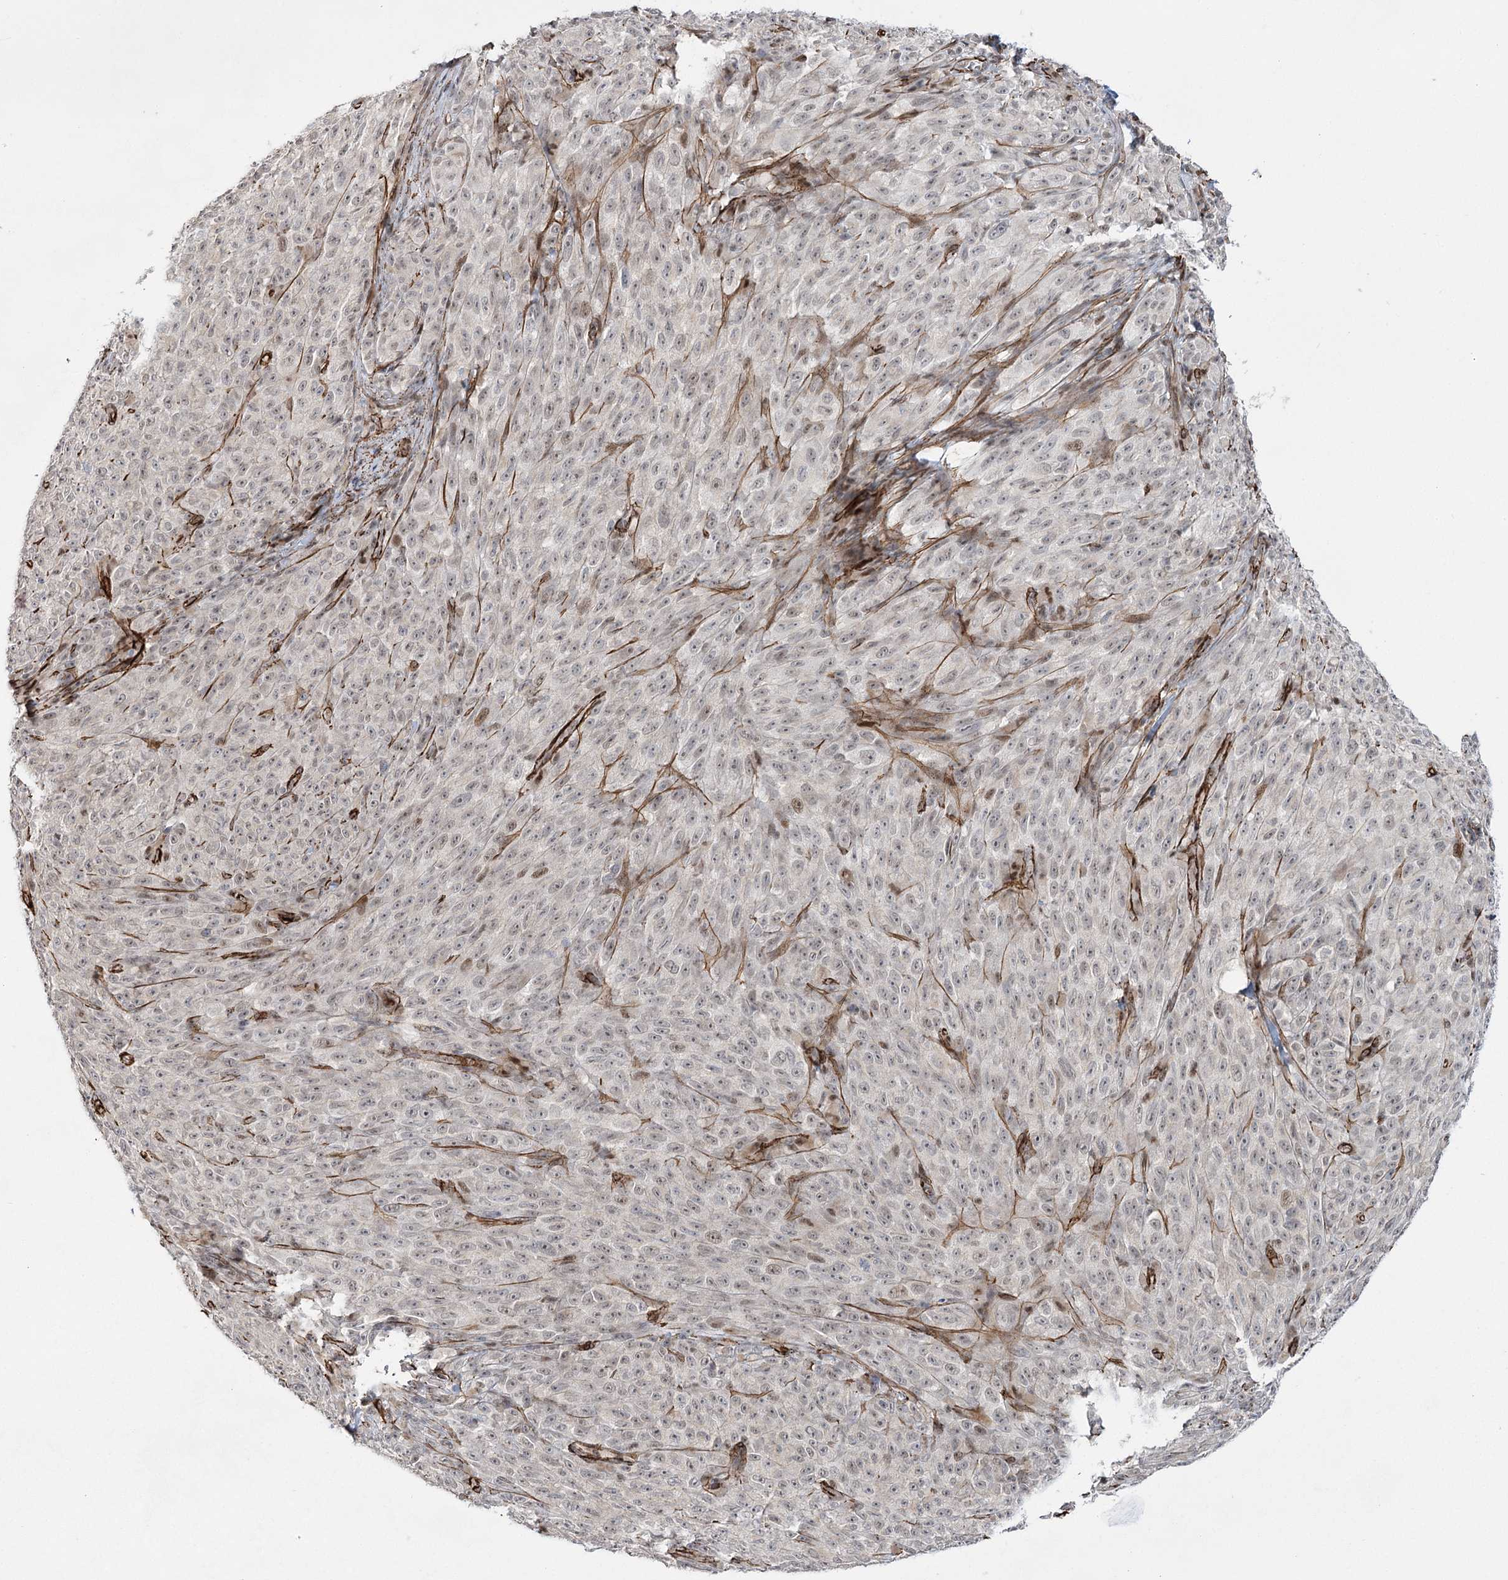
{"staining": {"intensity": "weak", "quantity": "<25%", "location": "nuclear"}, "tissue": "melanoma", "cell_type": "Tumor cells", "image_type": "cancer", "snomed": [{"axis": "morphology", "description": "Malignant melanoma, NOS"}, {"axis": "topography", "description": "Skin"}], "caption": "A photomicrograph of malignant melanoma stained for a protein exhibits no brown staining in tumor cells.", "gene": "CWF19L1", "patient": {"sex": "female", "age": 82}}